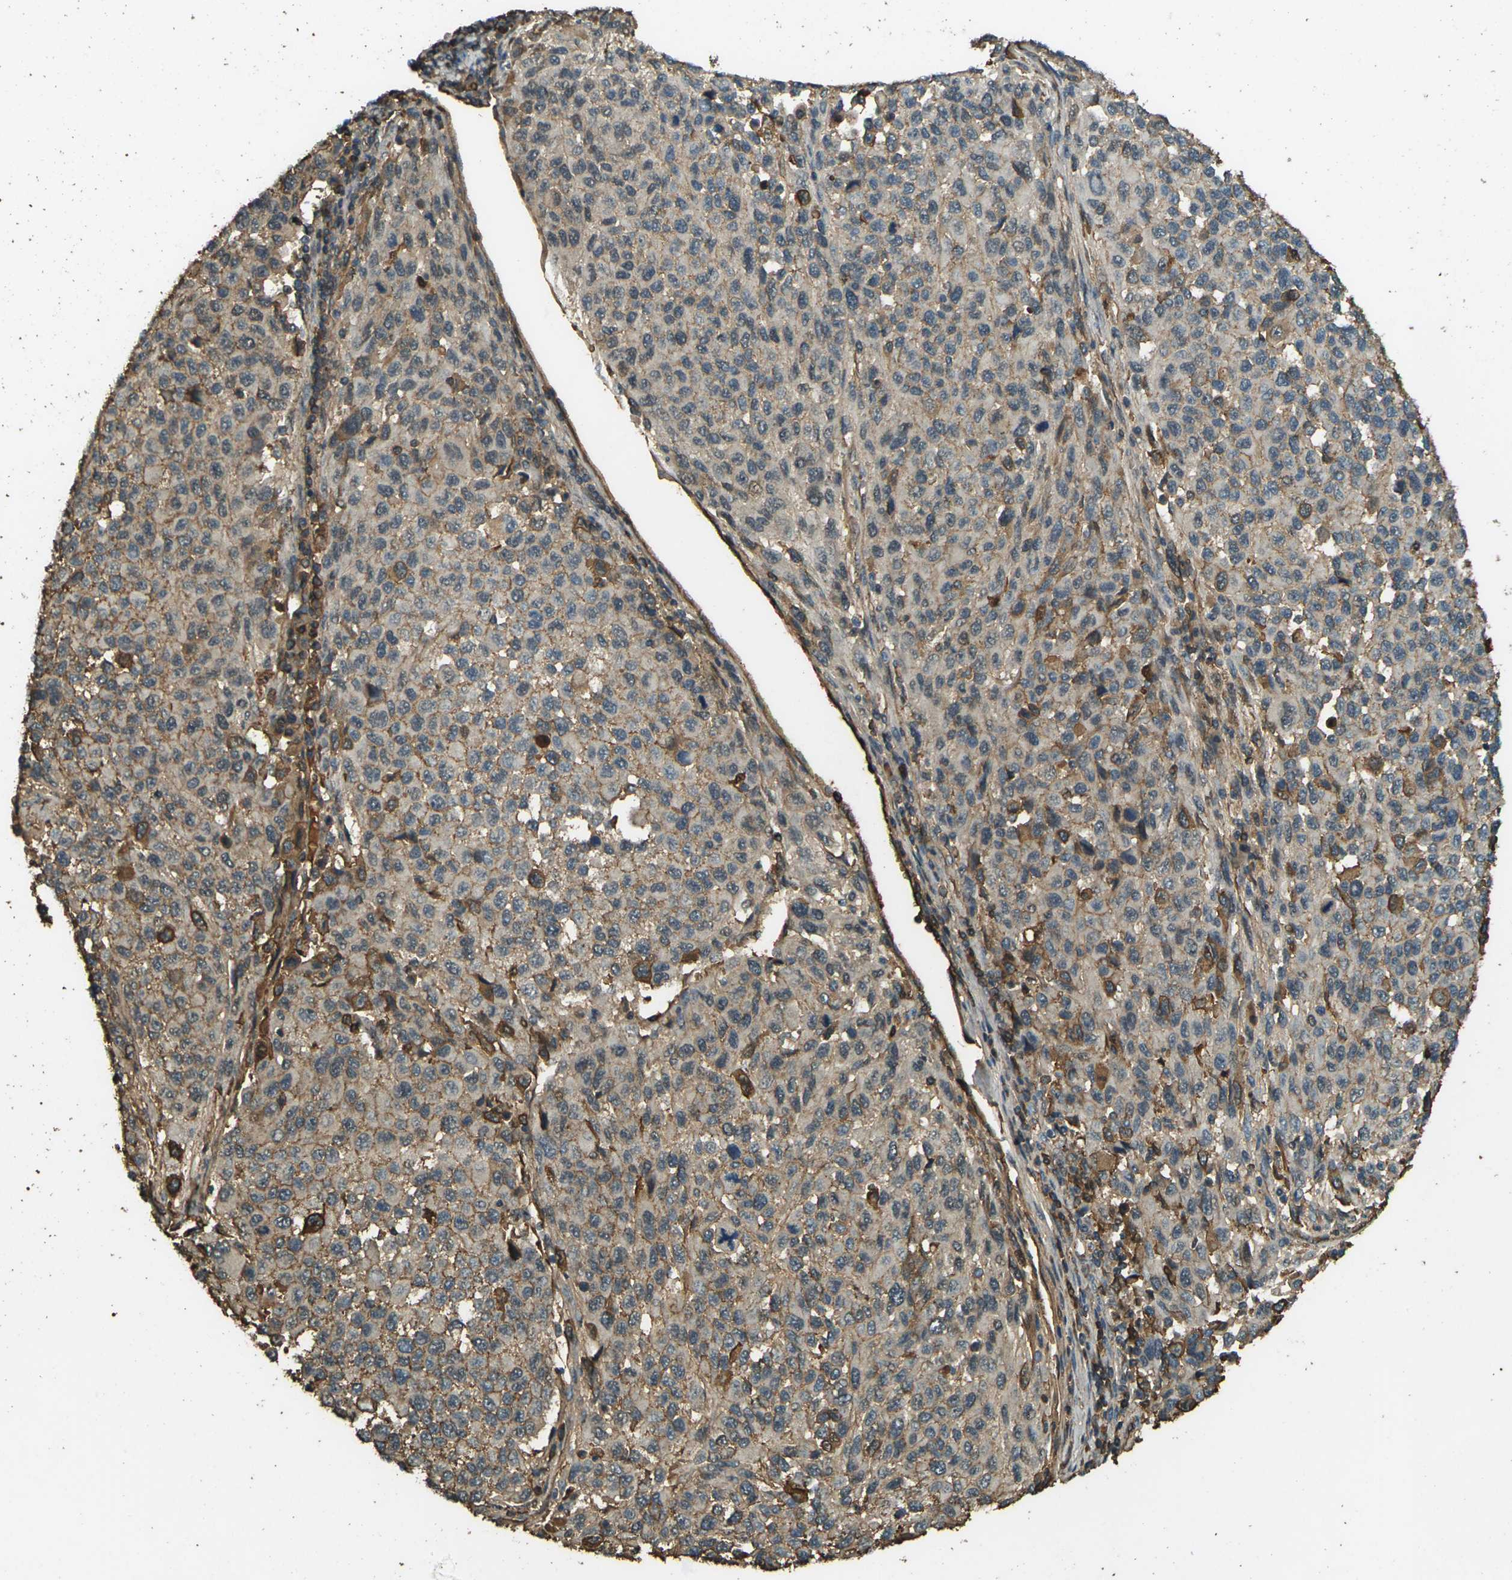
{"staining": {"intensity": "moderate", "quantity": ">75%", "location": "cytoplasmic/membranous"}, "tissue": "melanoma", "cell_type": "Tumor cells", "image_type": "cancer", "snomed": [{"axis": "morphology", "description": "Malignant melanoma, Metastatic site"}, {"axis": "topography", "description": "Lymph node"}], "caption": "Moderate cytoplasmic/membranous positivity is present in approximately >75% of tumor cells in melanoma.", "gene": "CYP1B1", "patient": {"sex": "male", "age": 61}}